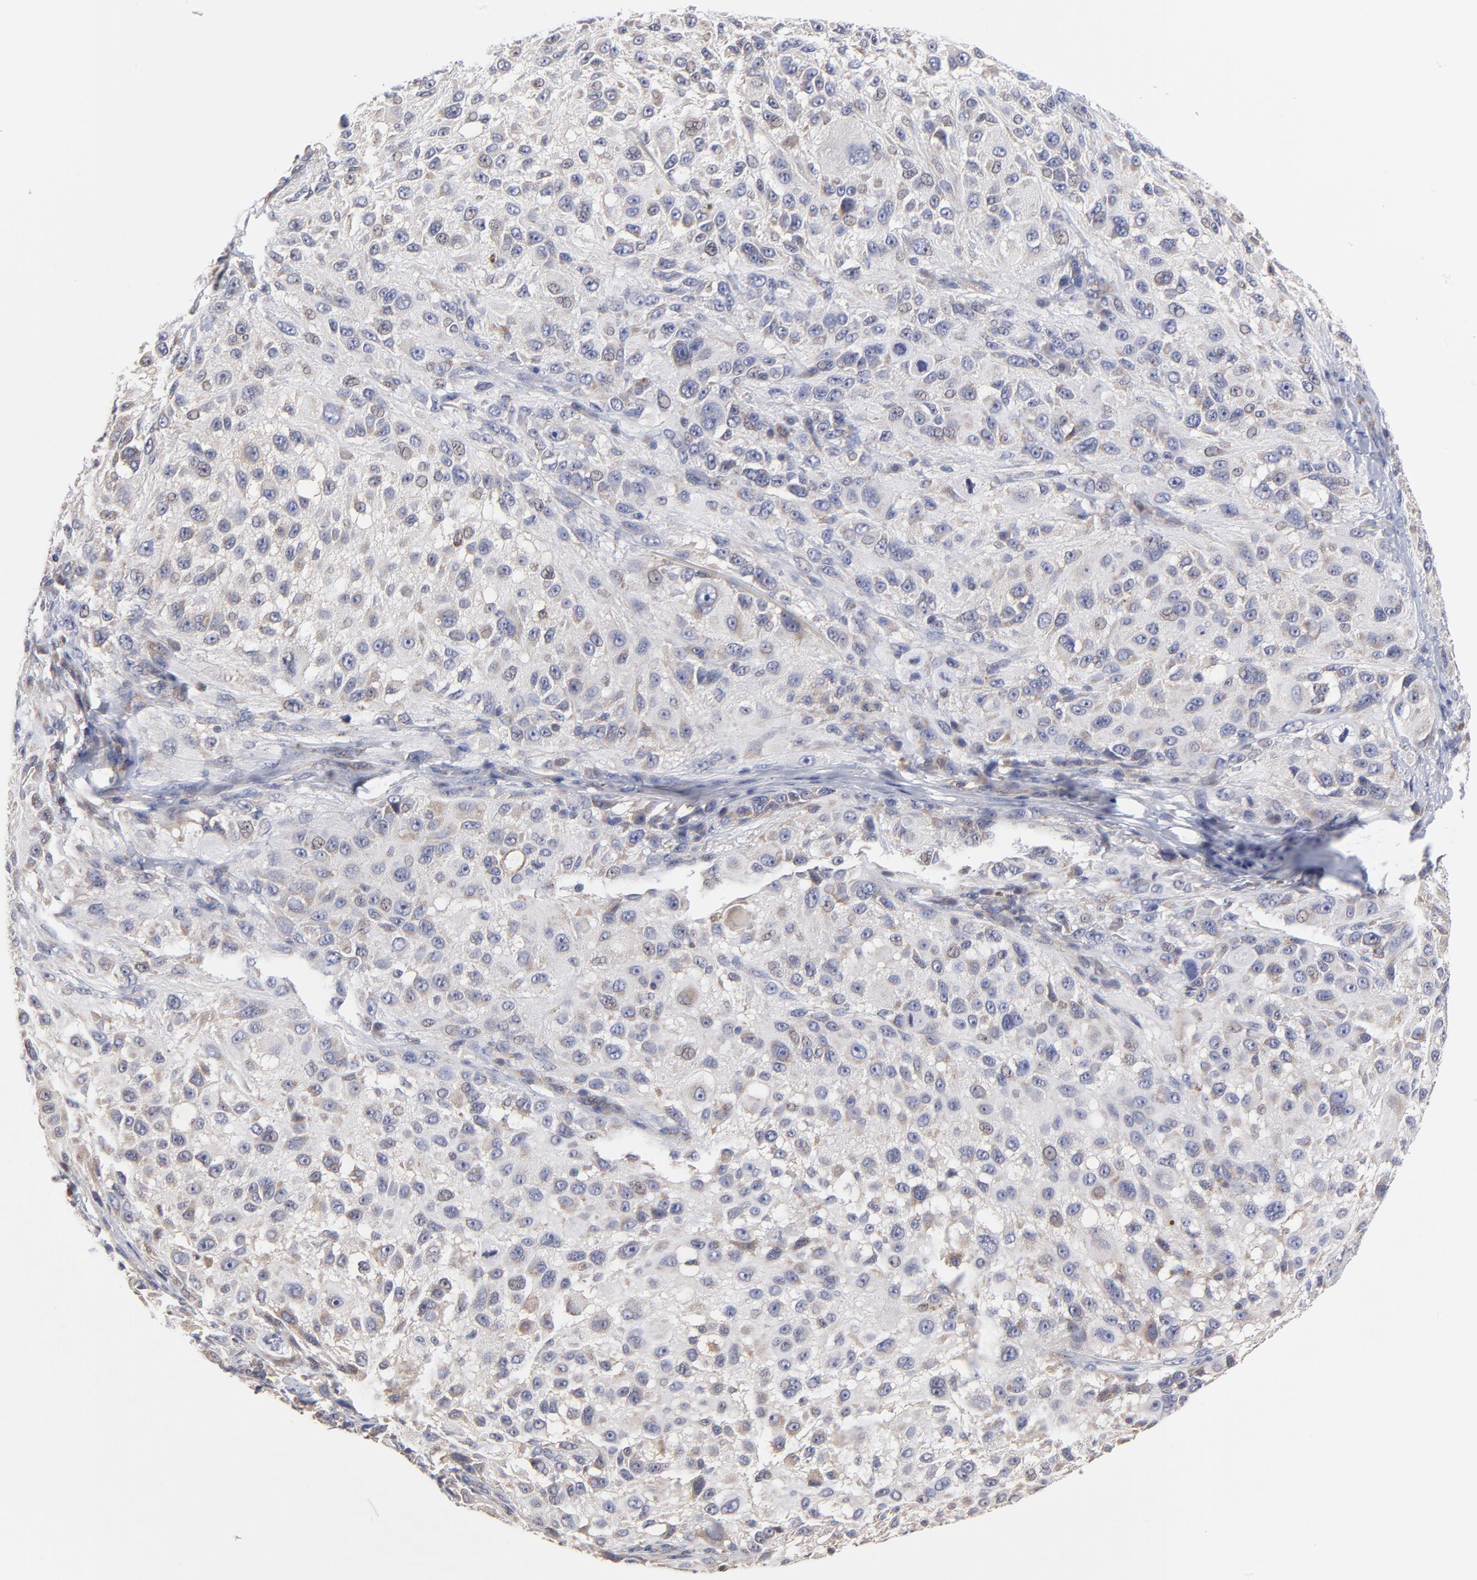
{"staining": {"intensity": "weak", "quantity": "25%-75%", "location": "cytoplasmic/membranous"}, "tissue": "melanoma", "cell_type": "Tumor cells", "image_type": "cancer", "snomed": [{"axis": "morphology", "description": "Necrosis, NOS"}, {"axis": "morphology", "description": "Malignant melanoma, NOS"}, {"axis": "topography", "description": "Skin"}], "caption": "A brown stain shows weak cytoplasmic/membranous staining of a protein in human malignant melanoma tumor cells.", "gene": "ZNF157", "patient": {"sex": "female", "age": 87}}